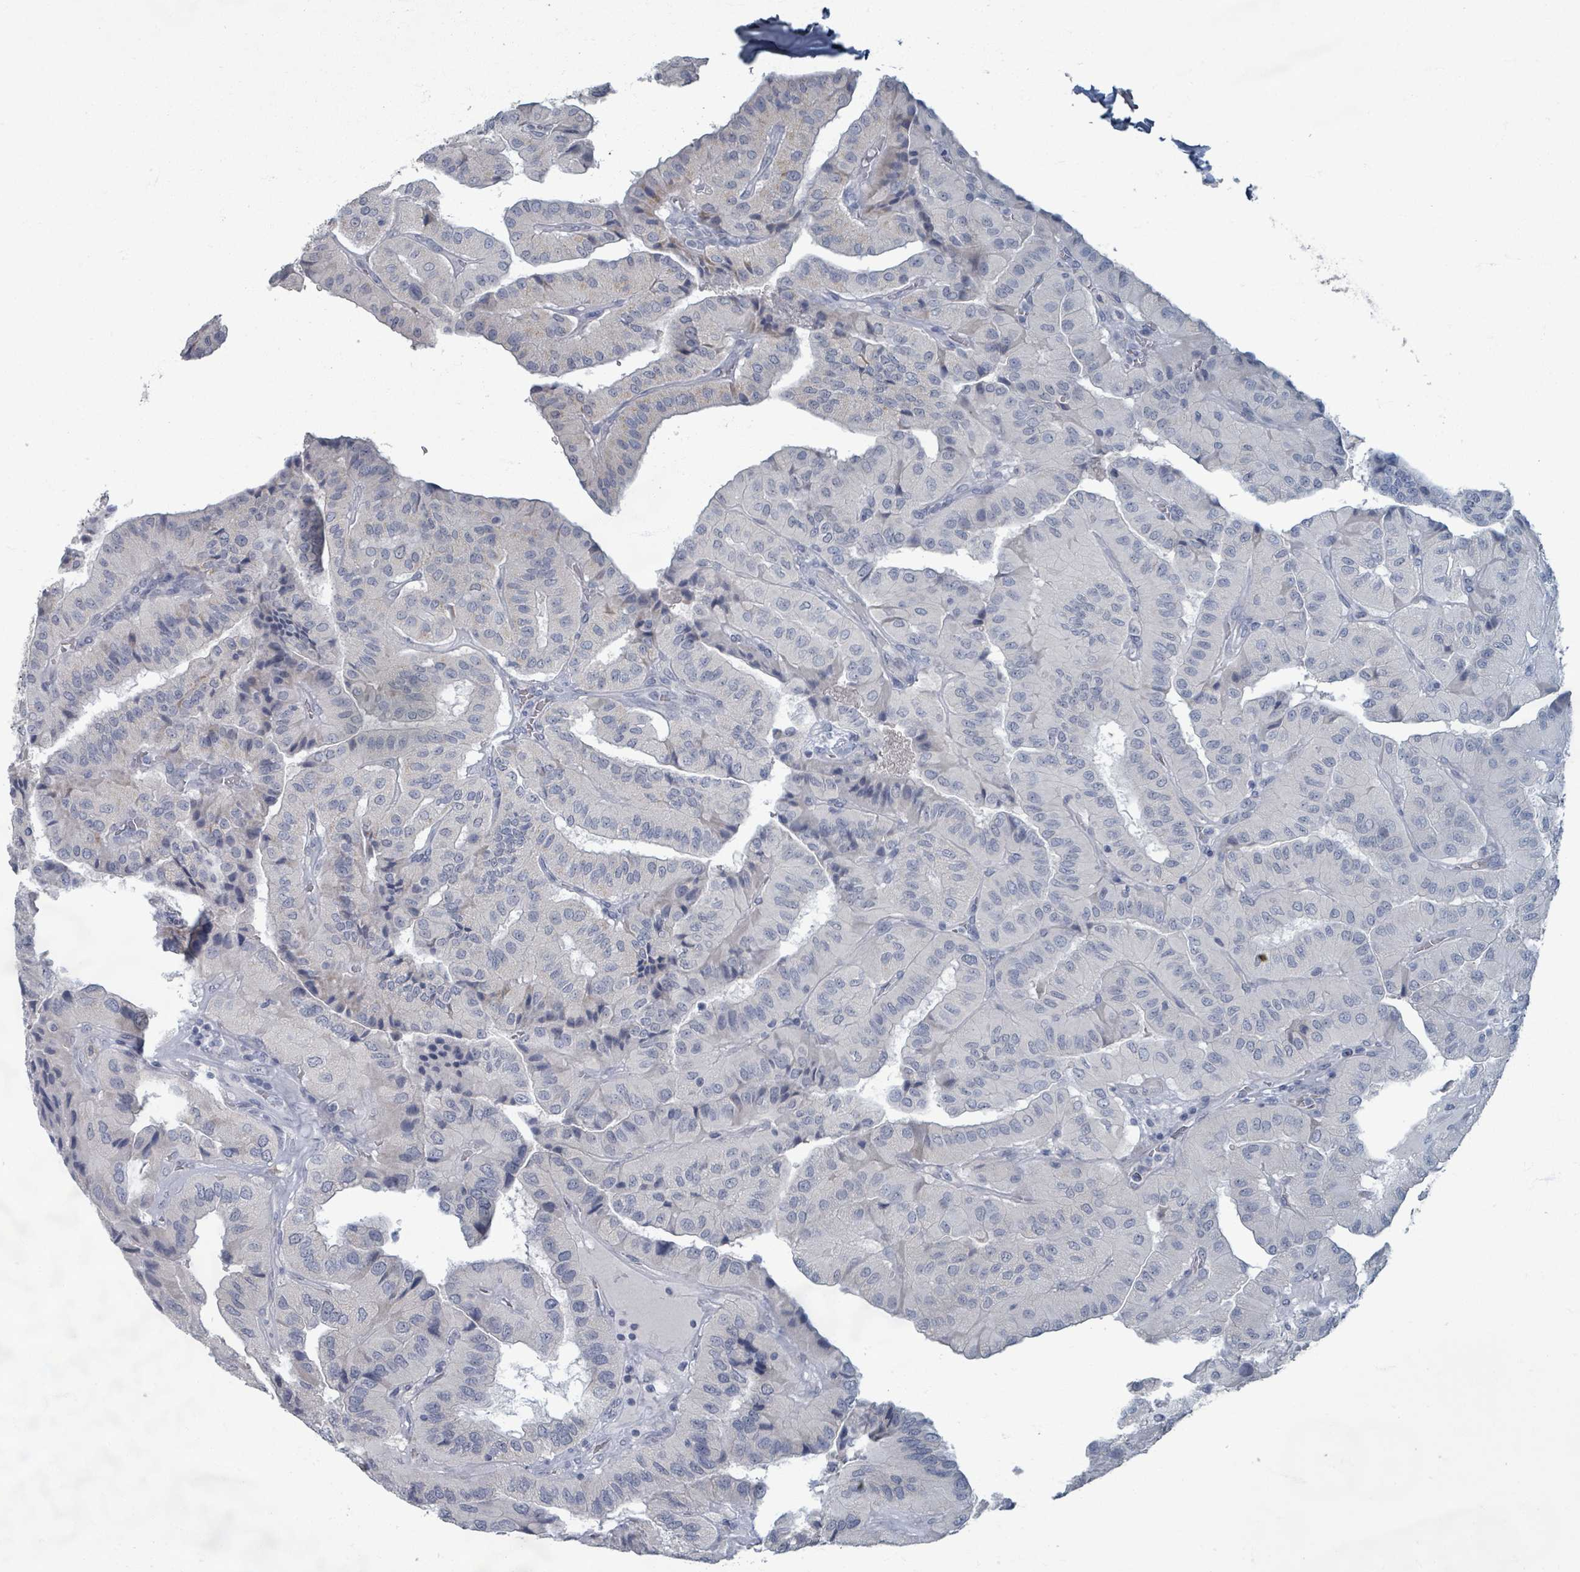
{"staining": {"intensity": "negative", "quantity": "none", "location": "none"}, "tissue": "thyroid cancer", "cell_type": "Tumor cells", "image_type": "cancer", "snomed": [{"axis": "morphology", "description": "Normal tissue, NOS"}, {"axis": "morphology", "description": "Papillary adenocarcinoma, NOS"}, {"axis": "topography", "description": "Thyroid gland"}], "caption": "The immunohistochemistry (IHC) image has no significant expression in tumor cells of thyroid cancer (papillary adenocarcinoma) tissue. Brightfield microscopy of immunohistochemistry stained with DAB (3,3'-diaminobenzidine) (brown) and hematoxylin (blue), captured at high magnification.", "gene": "WNT11", "patient": {"sex": "female", "age": 59}}